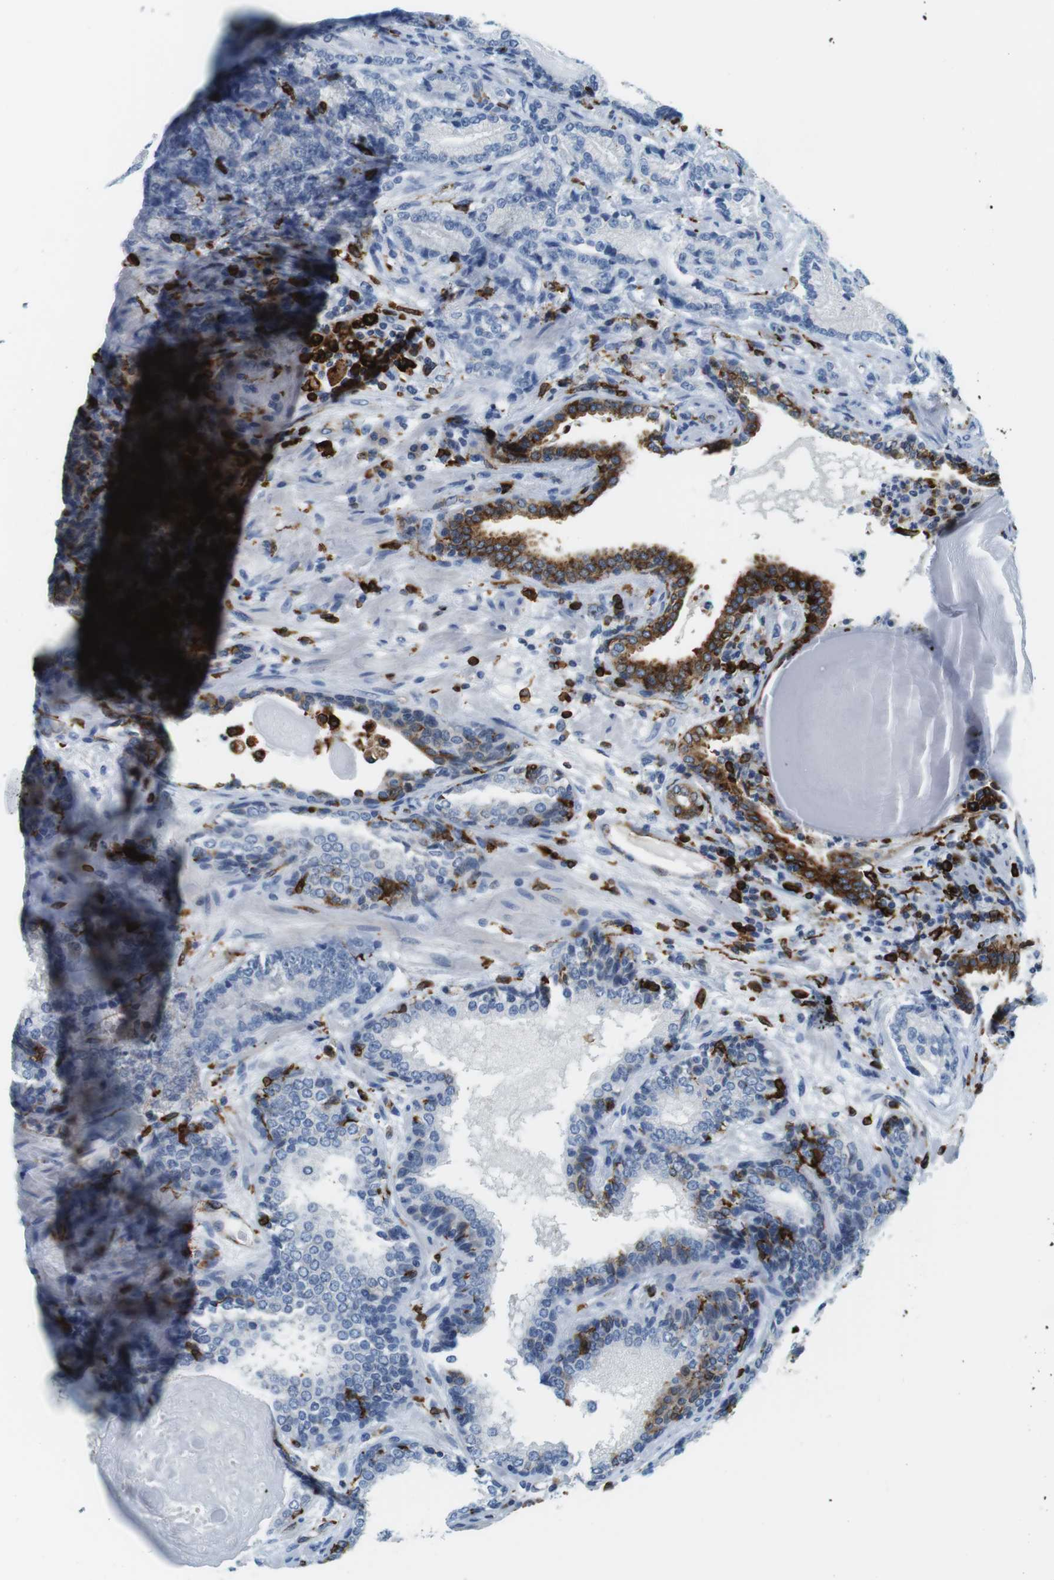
{"staining": {"intensity": "negative", "quantity": "none", "location": "none"}, "tissue": "prostate cancer", "cell_type": "Tumor cells", "image_type": "cancer", "snomed": [{"axis": "morphology", "description": "Adenocarcinoma, High grade"}, {"axis": "topography", "description": "Prostate"}], "caption": "Tumor cells show no significant protein positivity in high-grade adenocarcinoma (prostate).", "gene": "CIITA", "patient": {"sex": "male", "age": 61}}